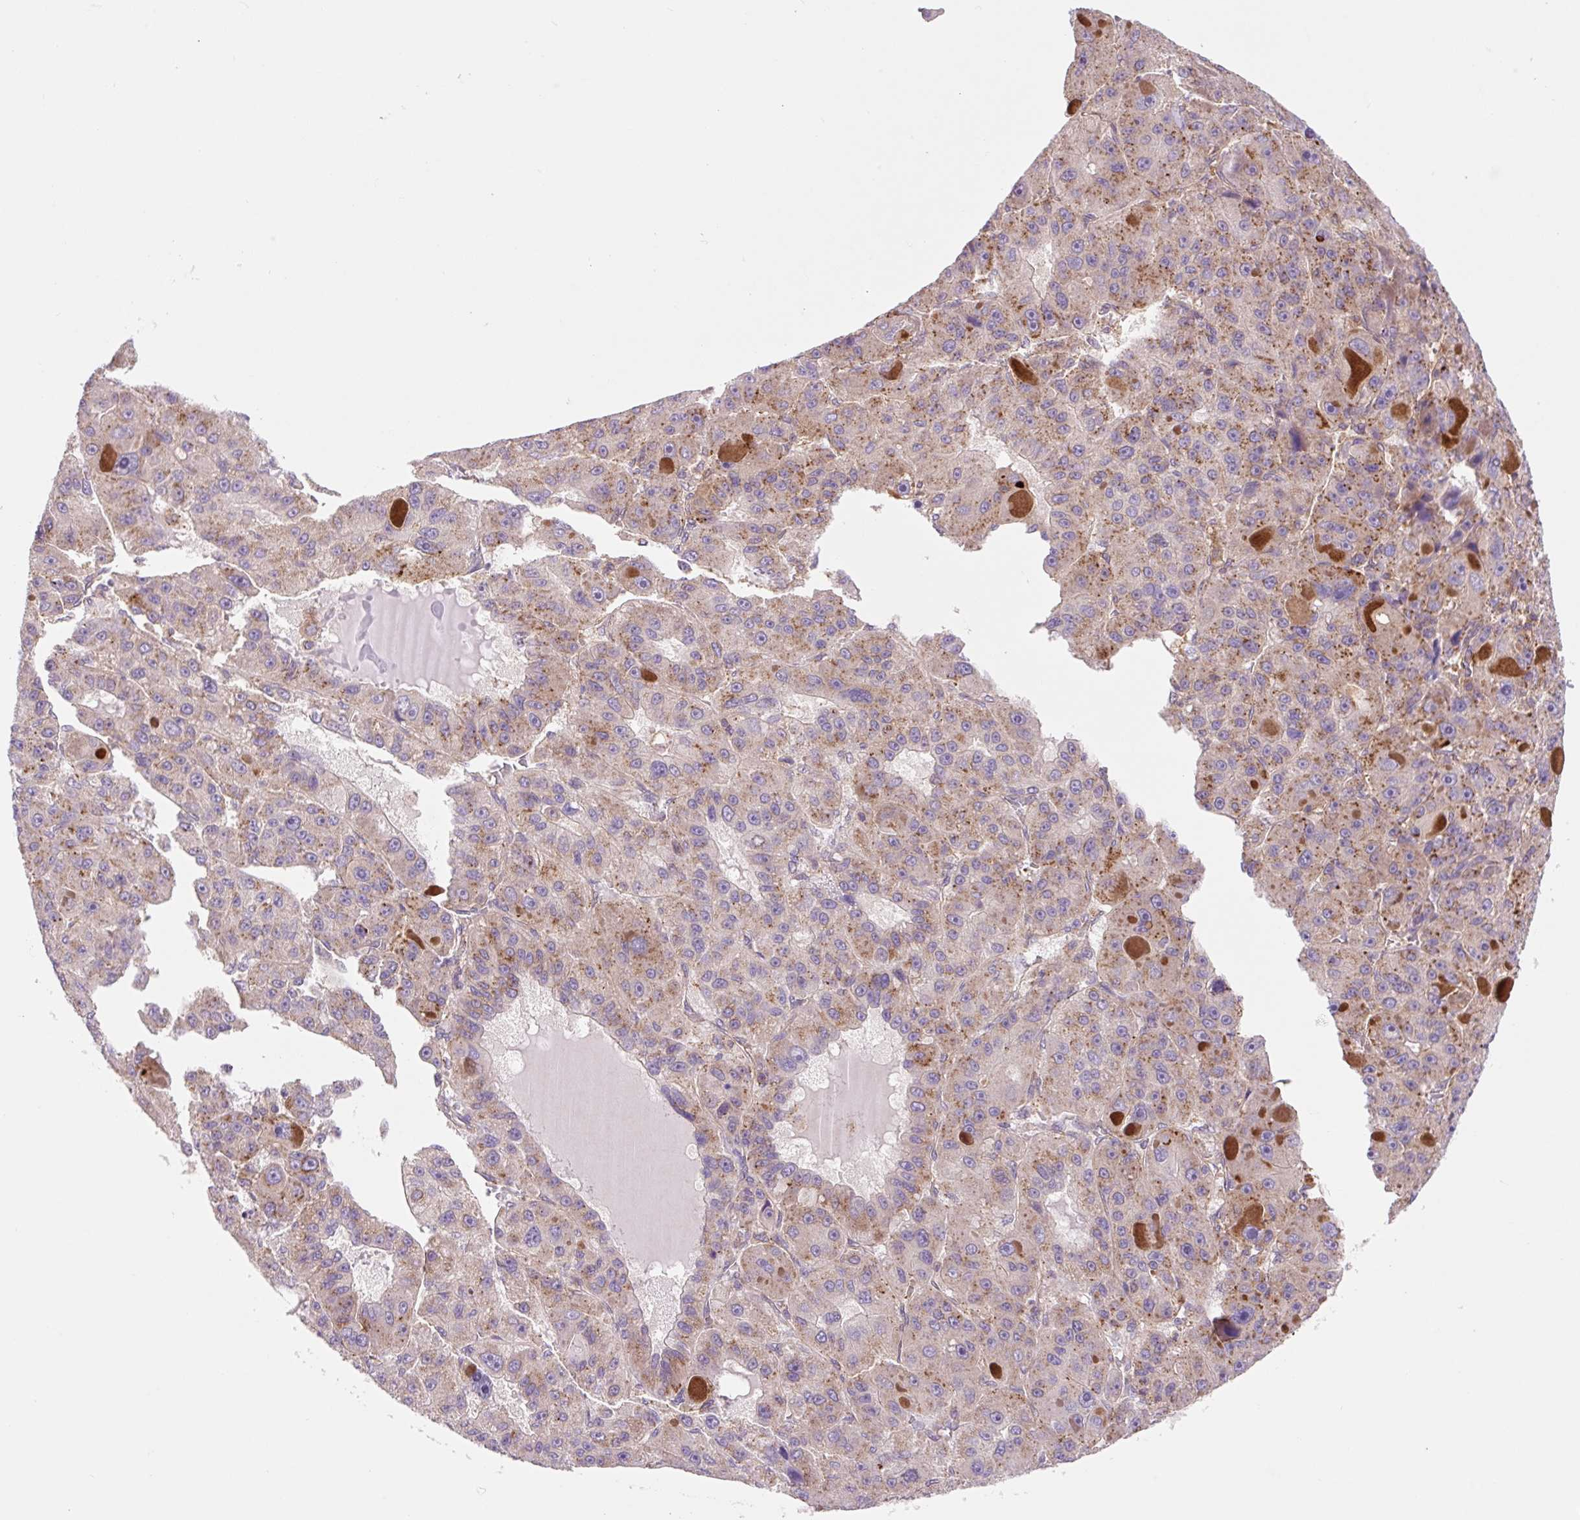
{"staining": {"intensity": "moderate", "quantity": ">75%", "location": "cytoplasmic/membranous"}, "tissue": "liver cancer", "cell_type": "Tumor cells", "image_type": "cancer", "snomed": [{"axis": "morphology", "description": "Carcinoma, Hepatocellular, NOS"}, {"axis": "topography", "description": "Liver"}], "caption": "An immunohistochemistry image of tumor tissue is shown. Protein staining in brown shows moderate cytoplasmic/membranous positivity in hepatocellular carcinoma (liver) within tumor cells.", "gene": "VPS4A", "patient": {"sex": "male", "age": 76}}